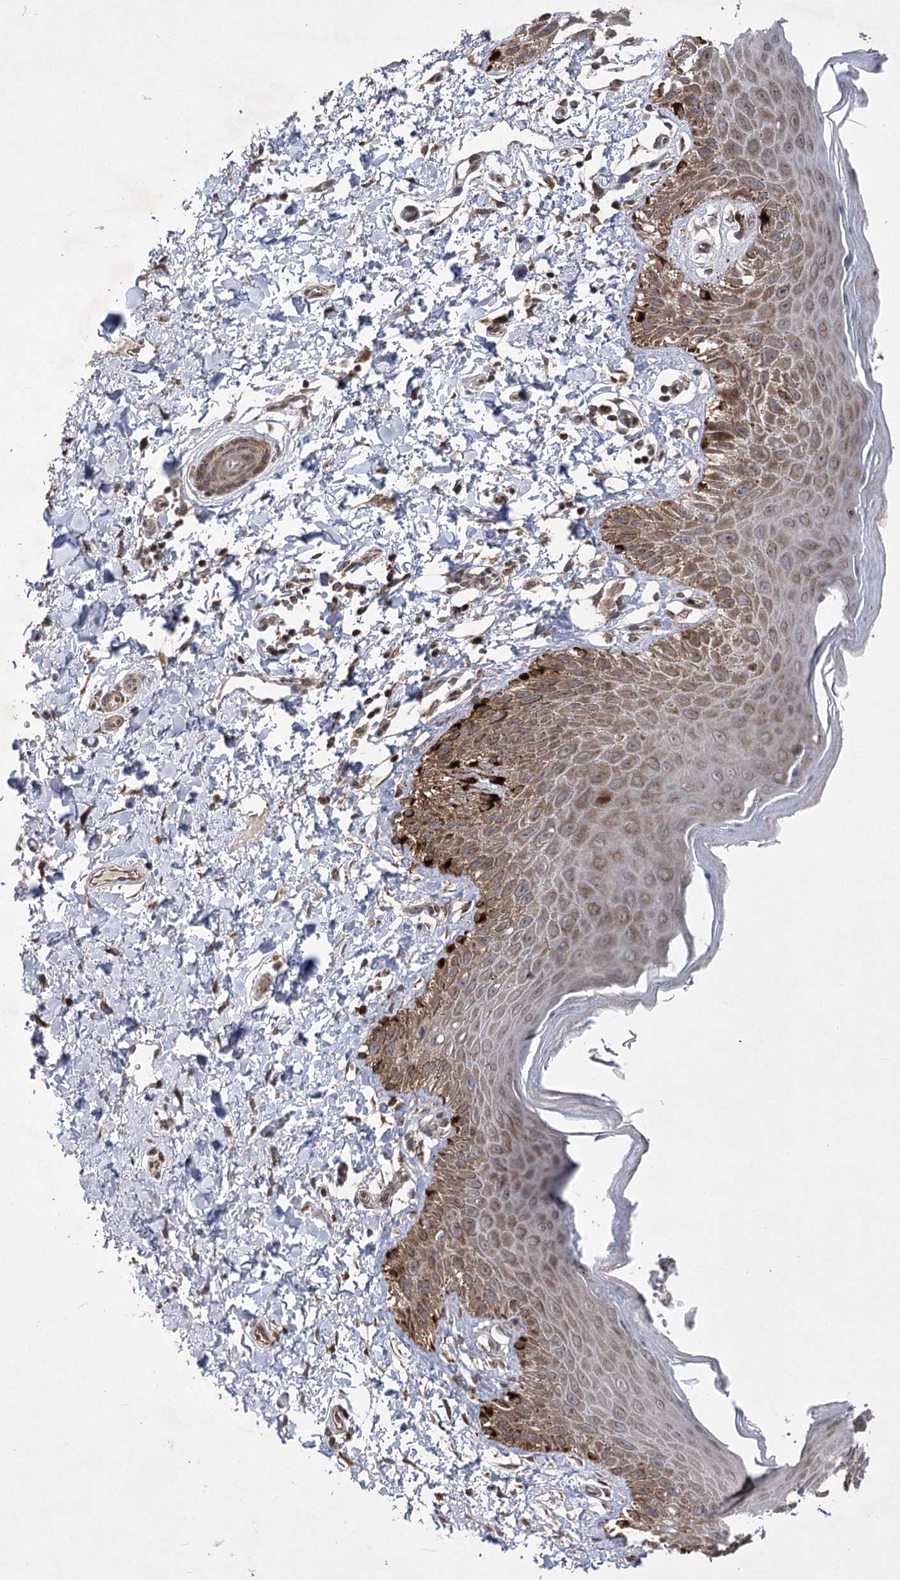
{"staining": {"intensity": "moderate", "quantity": ">75%", "location": "cytoplasmic/membranous,nuclear"}, "tissue": "skin", "cell_type": "Epidermal cells", "image_type": "normal", "snomed": [{"axis": "morphology", "description": "Normal tissue, NOS"}, {"axis": "topography", "description": "Anal"}], "caption": "Immunohistochemistry (DAB (3,3'-diaminobenzidine)) staining of normal skin demonstrates moderate cytoplasmic/membranous,nuclear protein expression in approximately >75% of epidermal cells. Nuclei are stained in blue.", "gene": "TENM2", "patient": {"sex": "male", "age": 44}}